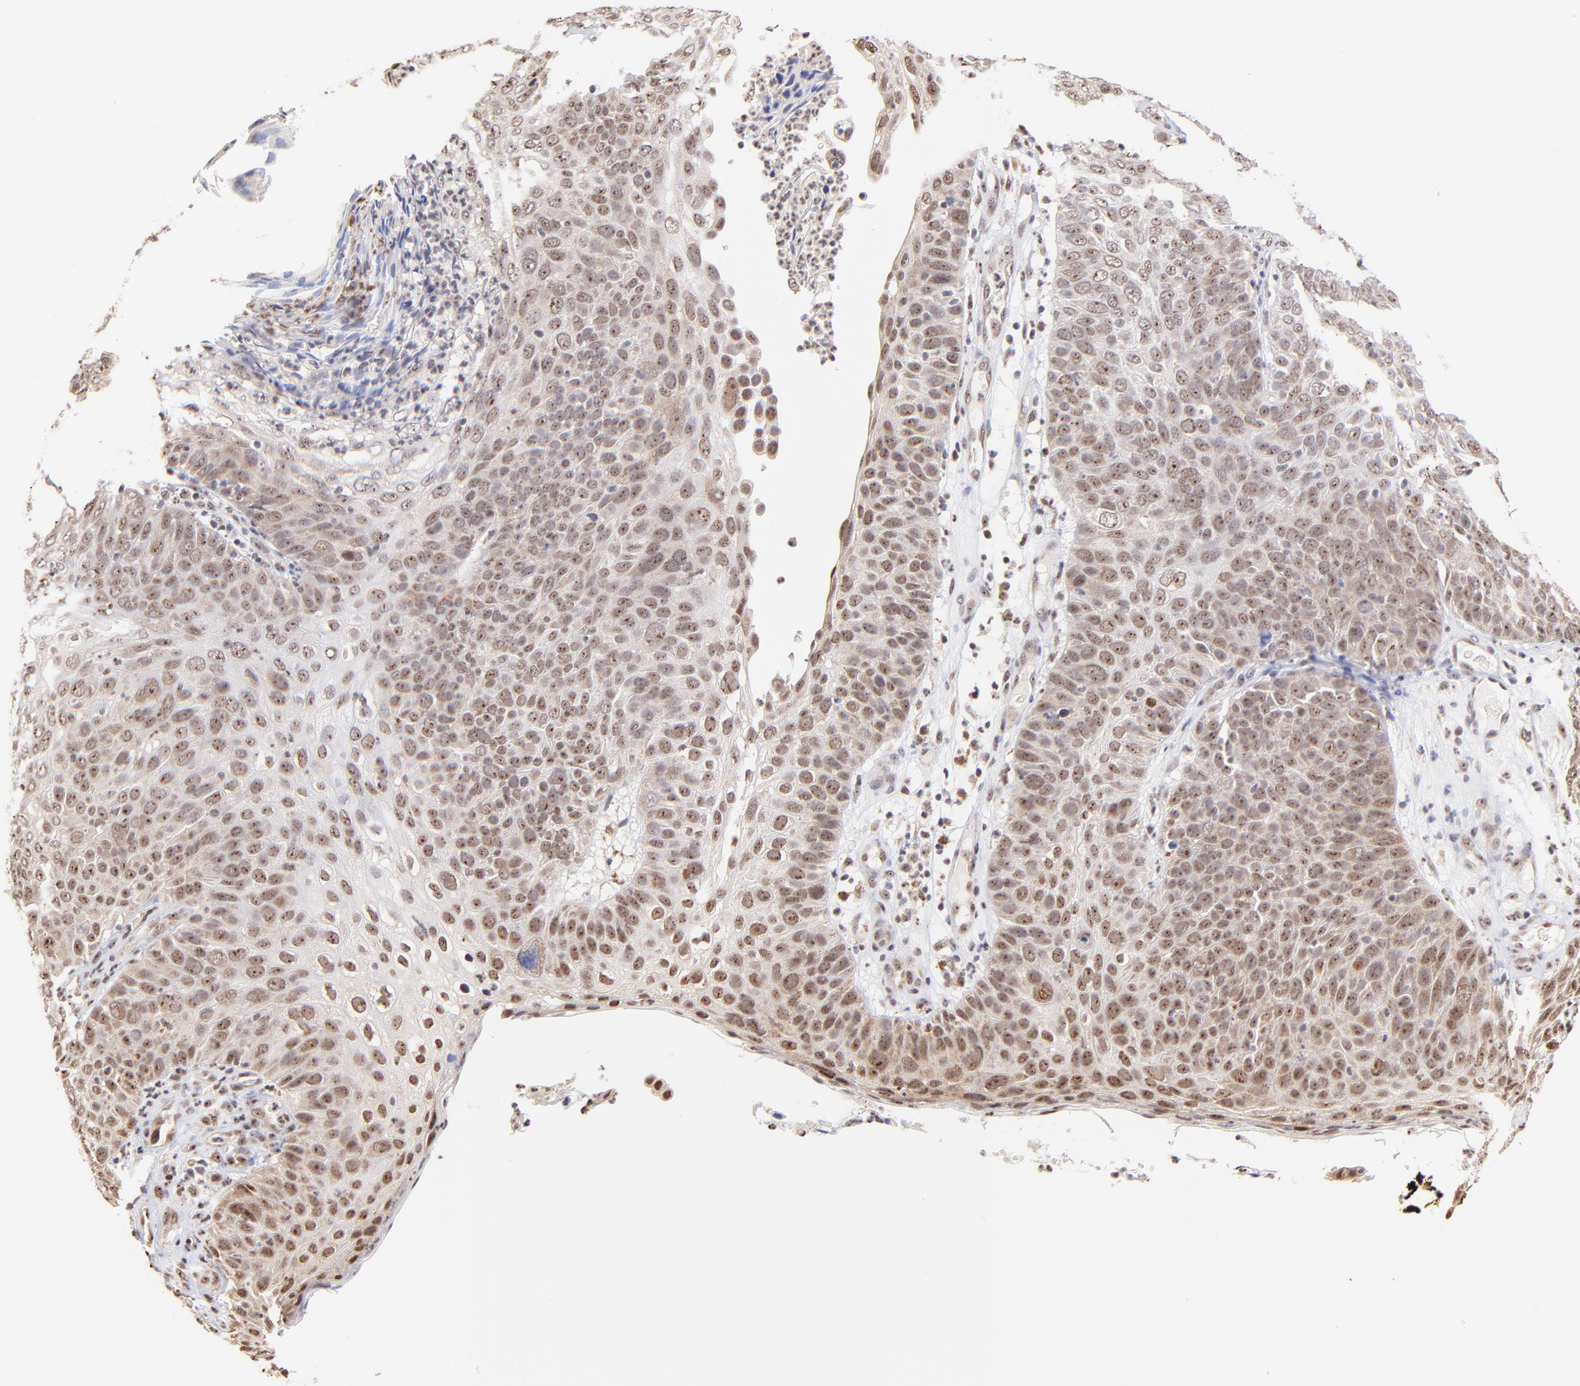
{"staining": {"intensity": "moderate", "quantity": ">75%", "location": "nuclear"}, "tissue": "skin cancer", "cell_type": "Tumor cells", "image_type": "cancer", "snomed": [{"axis": "morphology", "description": "Squamous cell carcinoma, NOS"}, {"axis": "topography", "description": "Skin"}], "caption": "The immunohistochemical stain shows moderate nuclear expression in tumor cells of skin cancer (squamous cell carcinoma) tissue.", "gene": "ZNF670", "patient": {"sex": "male", "age": 87}}